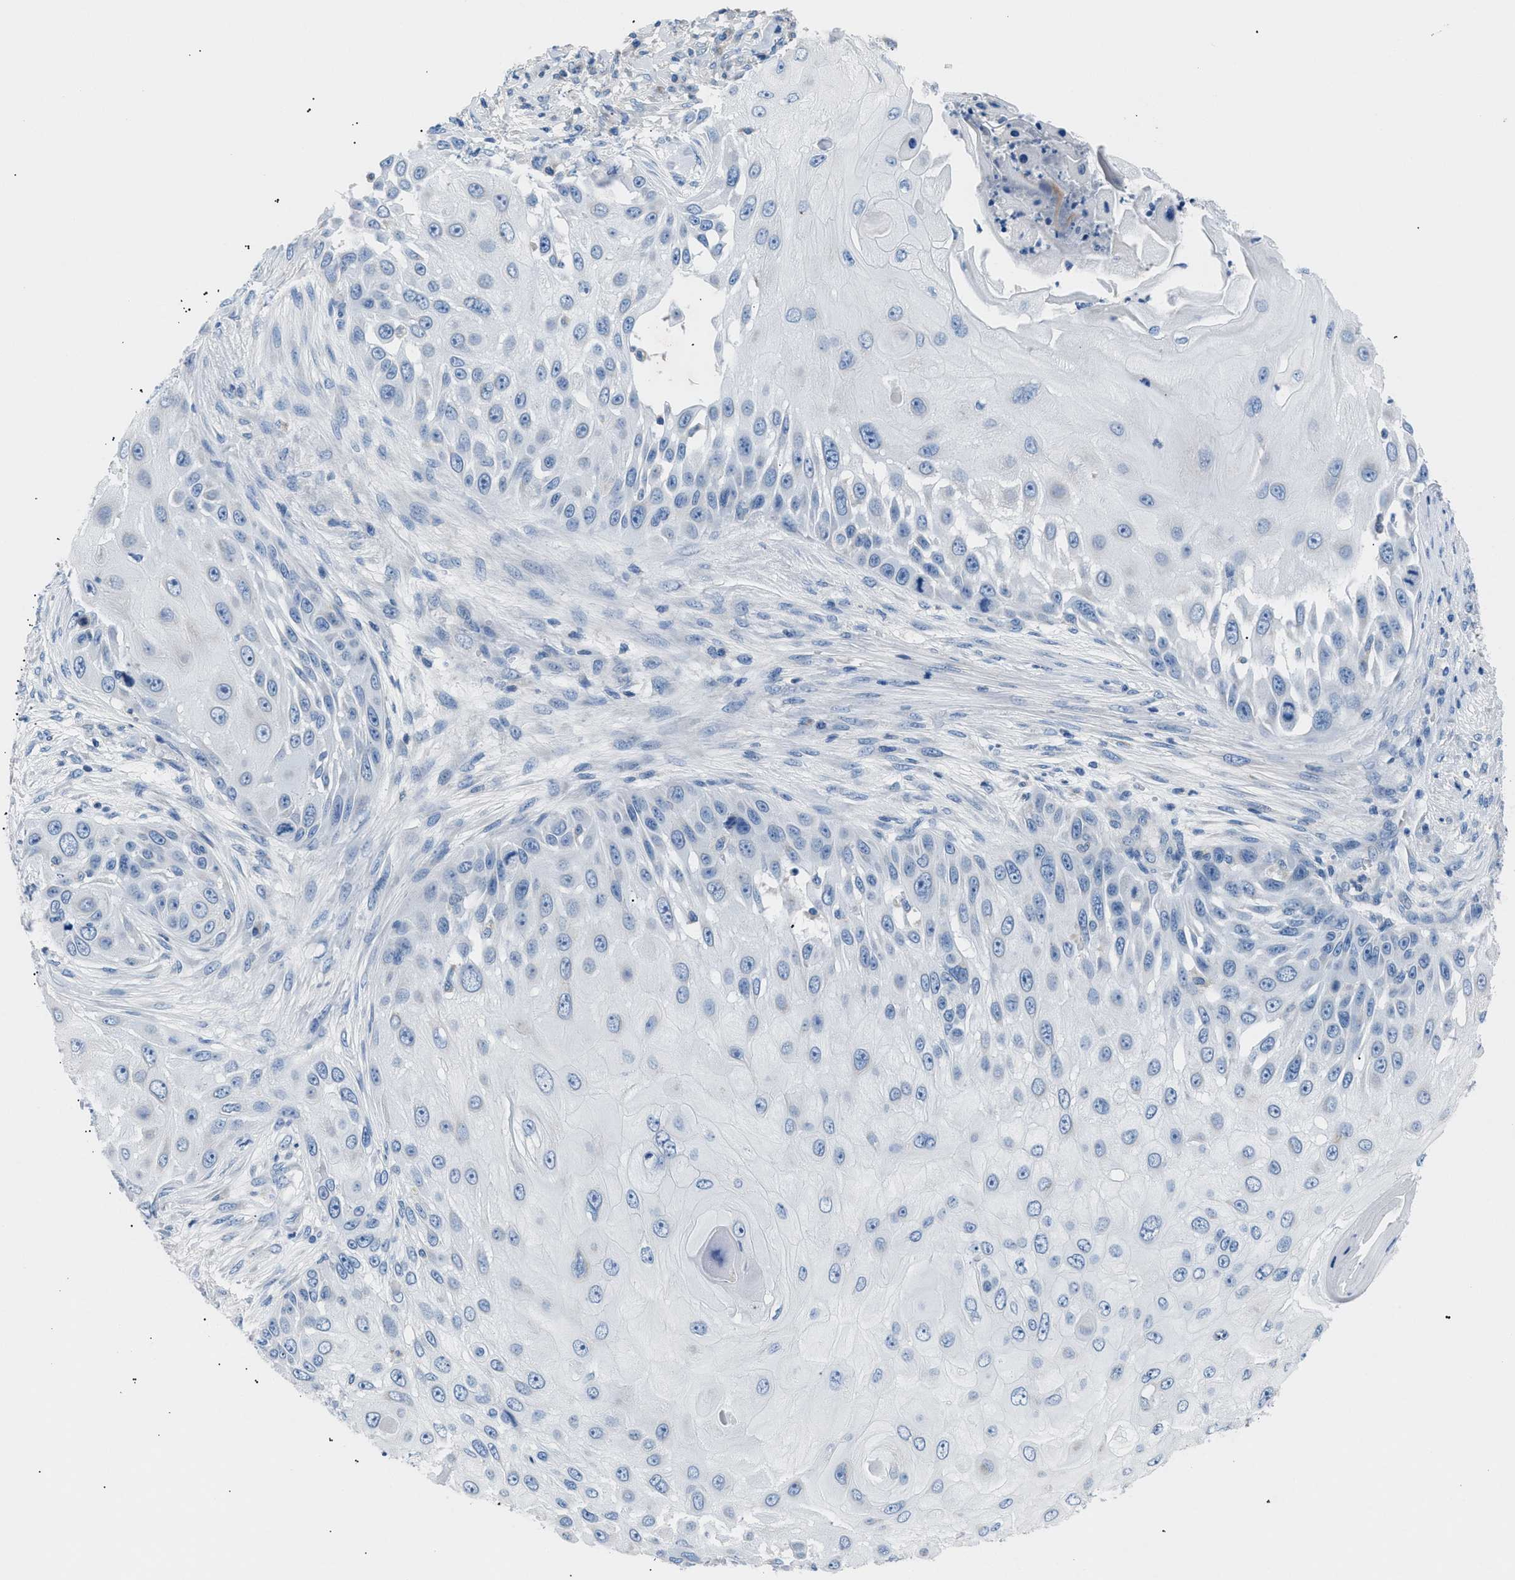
{"staining": {"intensity": "negative", "quantity": "none", "location": "none"}, "tissue": "skin cancer", "cell_type": "Tumor cells", "image_type": "cancer", "snomed": [{"axis": "morphology", "description": "Squamous cell carcinoma, NOS"}, {"axis": "topography", "description": "Skin"}], "caption": "IHC histopathology image of neoplastic tissue: squamous cell carcinoma (skin) stained with DAB (3,3'-diaminobenzidine) reveals no significant protein staining in tumor cells. (DAB immunohistochemistry with hematoxylin counter stain).", "gene": "ILDR1", "patient": {"sex": "female", "age": 44}}